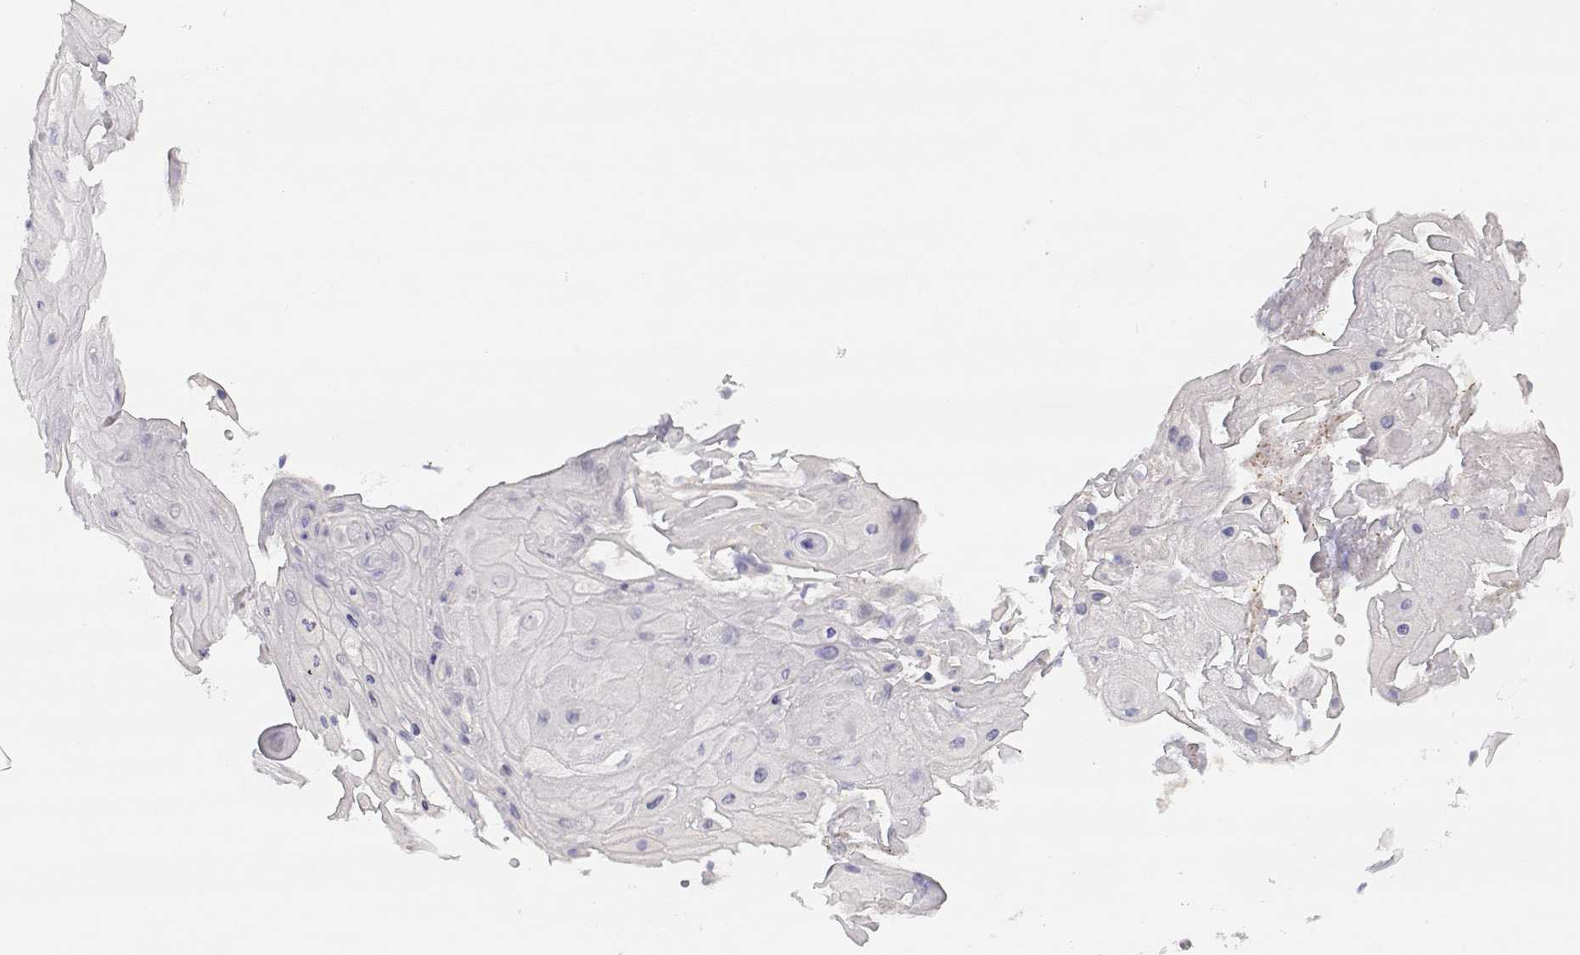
{"staining": {"intensity": "negative", "quantity": "none", "location": "none"}, "tissue": "skin cancer", "cell_type": "Tumor cells", "image_type": "cancer", "snomed": [{"axis": "morphology", "description": "Squamous cell carcinoma, NOS"}, {"axis": "topography", "description": "Skin"}], "caption": "This is a histopathology image of IHC staining of skin squamous cell carcinoma, which shows no staining in tumor cells.", "gene": "CDHR1", "patient": {"sex": "male", "age": 62}}